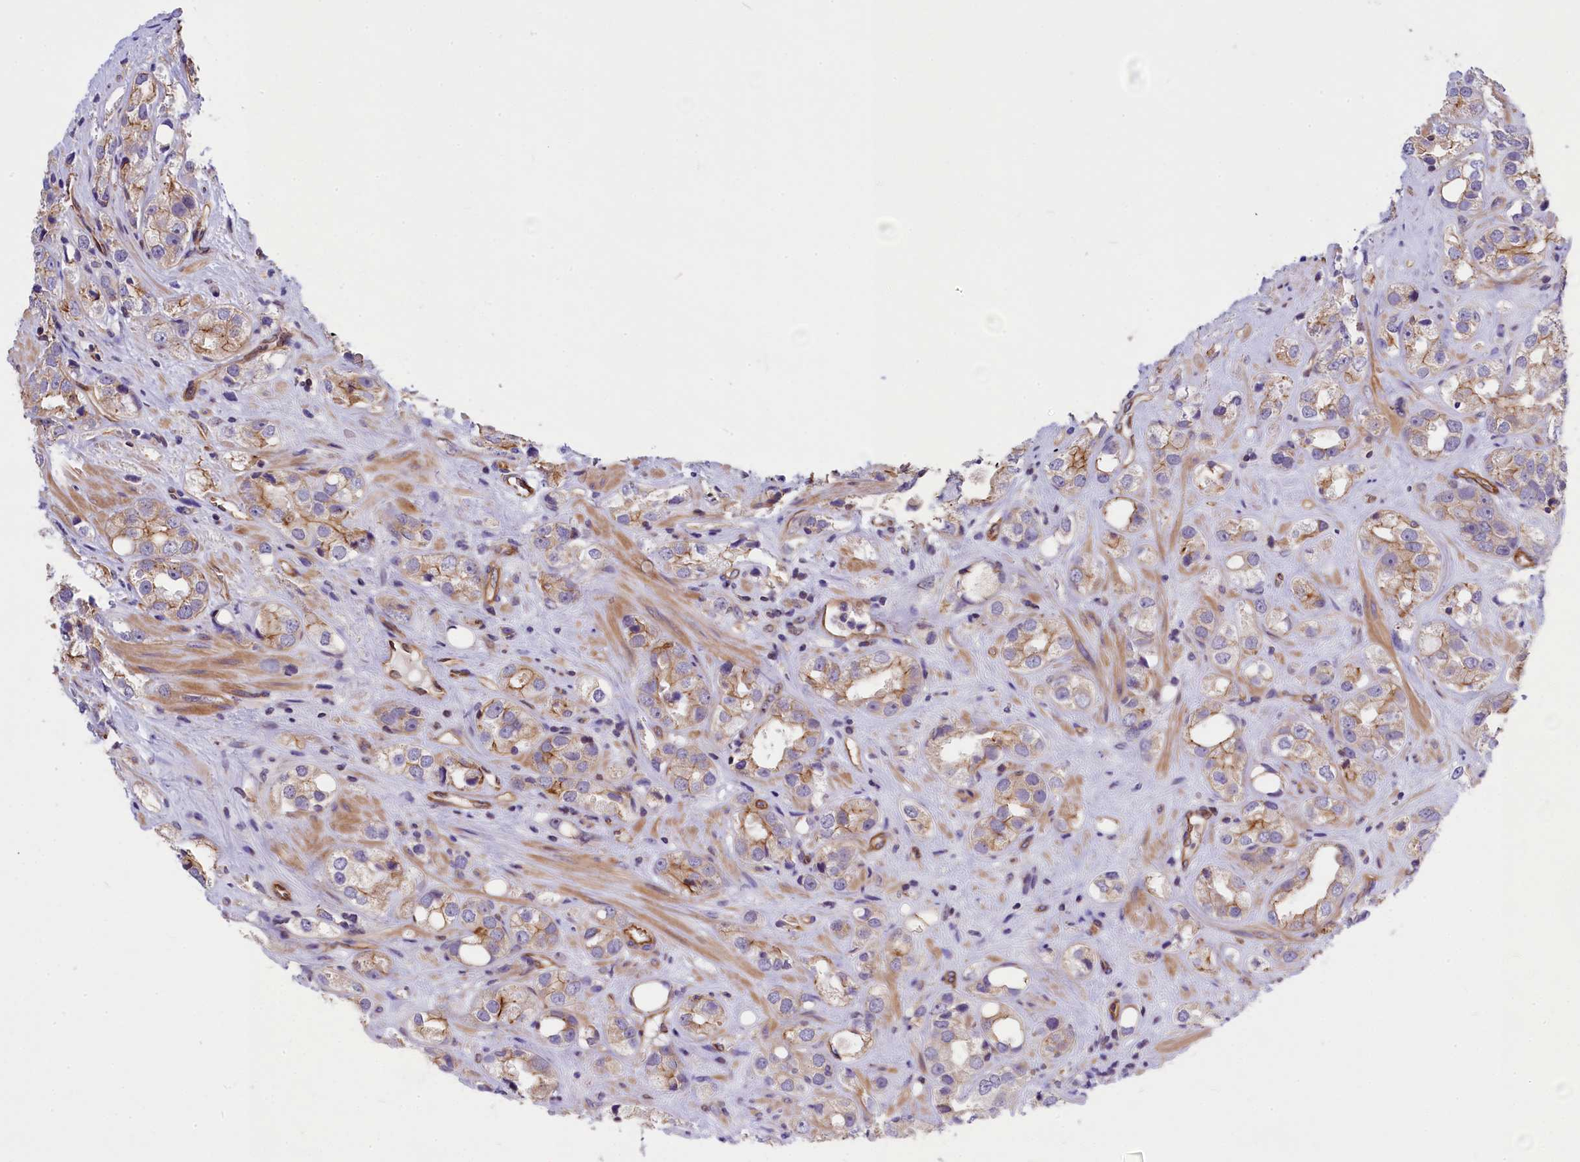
{"staining": {"intensity": "weak", "quantity": "25%-75%", "location": "cytoplasmic/membranous"}, "tissue": "prostate cancer", "cell_type": "Tumor cells", "image_type": "cancer", "snomed": [{"axis": "morphology", "description": "Adenocarcinoma, NOS"}, {"axis": "topography", "description": "Prostate"}], "caption": "Tumor cells display low levels of weak cytoplasmic/membranous positivity in about 25%-75% of cells in prostate cancer. Using DAB (3,3'-diaminobenzidine) (brown) and hematoxylin (blue) stains, captured at high magnification using brightfield microscopy.", "gene": "MED20", "patient": {"sex": "male", "age": 79}}